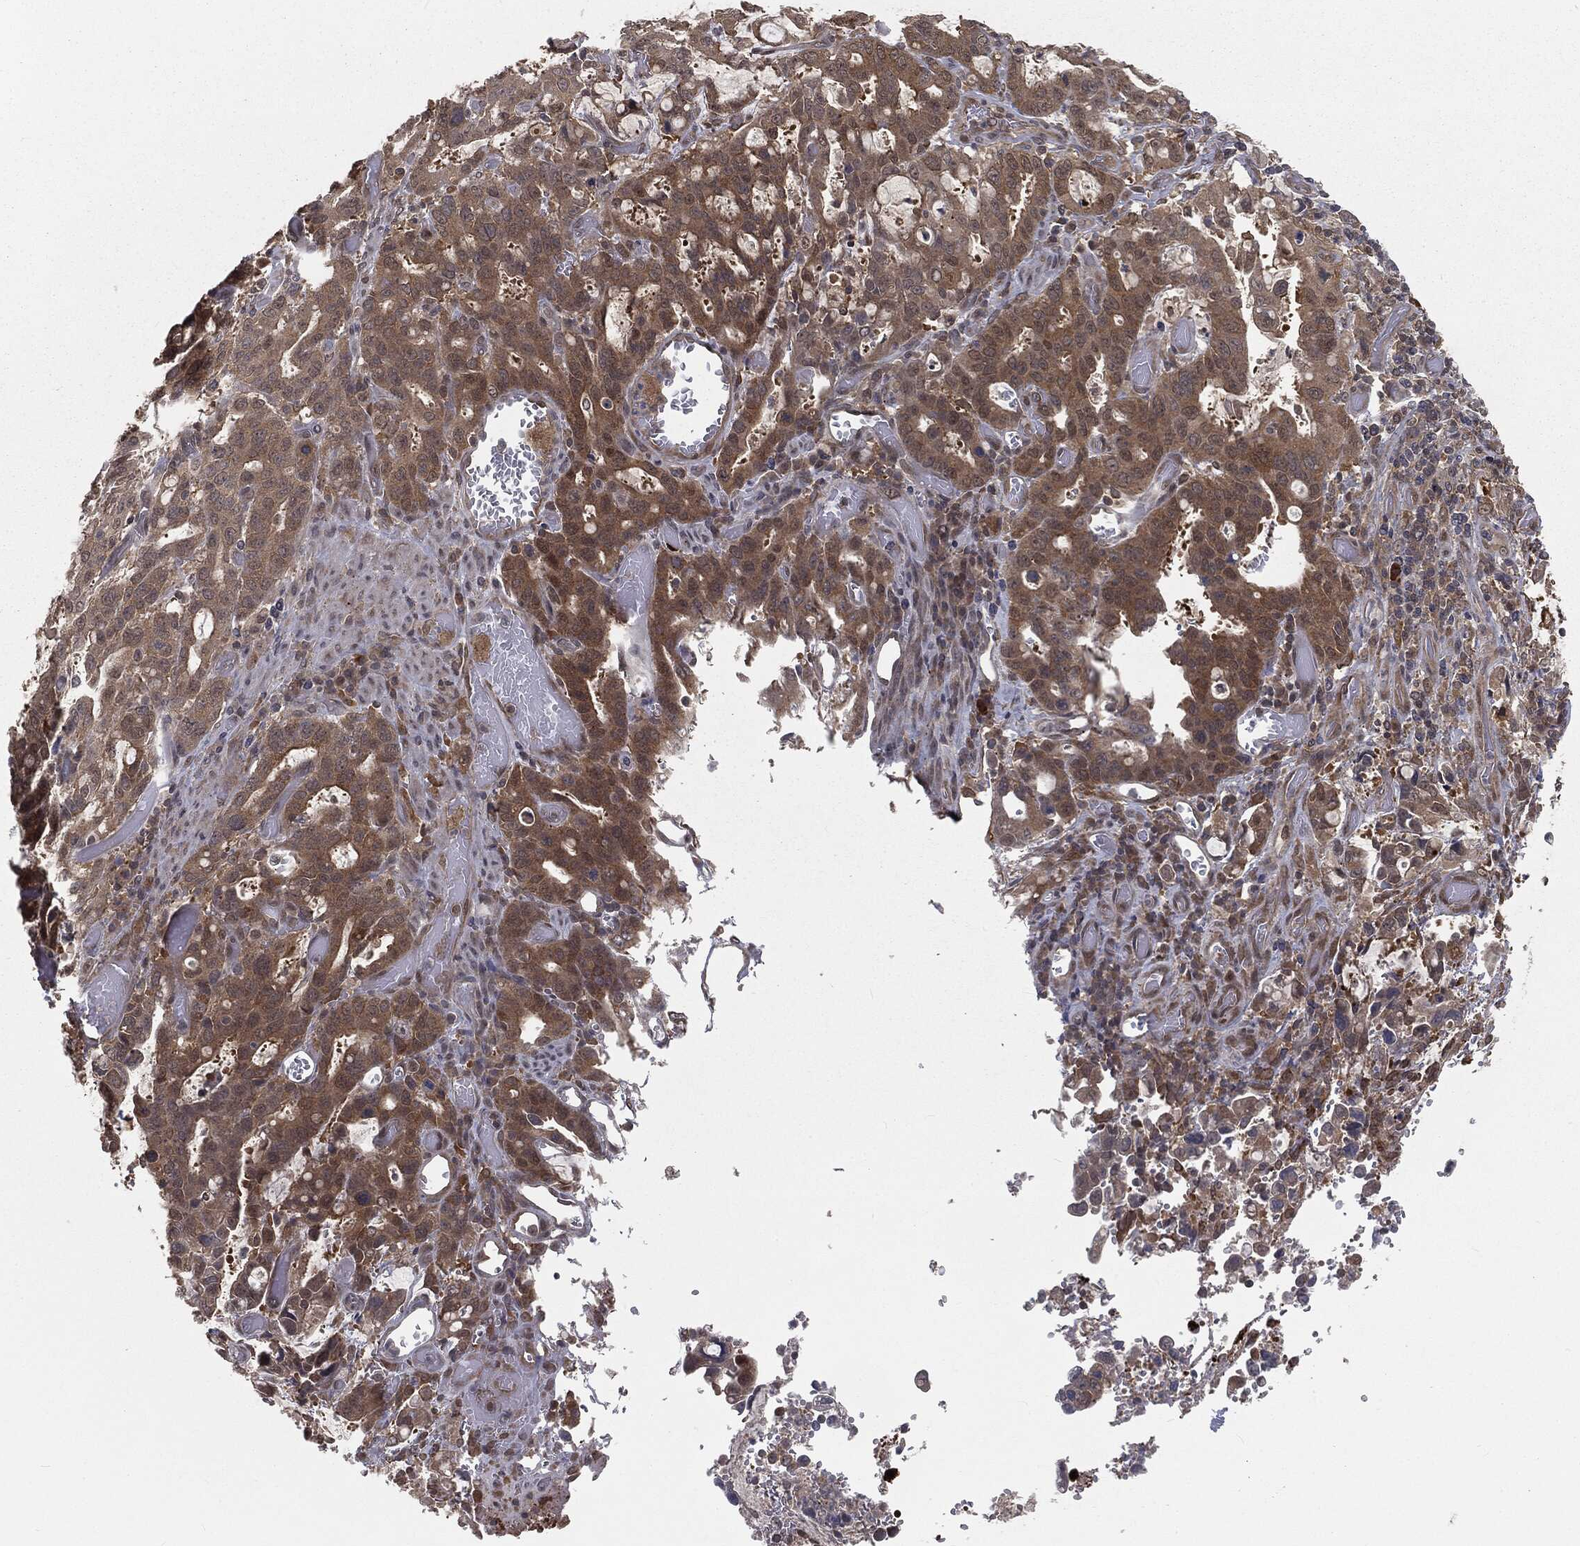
{"staining": {"intensity": "weak", "quantity": ">75%", "location": "cytoplasmic/membranous,nuclear"}, "tissue": "stomach cancer", "cell_type": "Tumor cells", "image_type": "cancer", "snomed": [{"axis": "morphology", "description": "Adenocarcinoma, NOS"}, {"axis": "topography", "description": "Stomach, upper"}, {"axis": "topography", "description": "Stomach"}], "caption": "High-magnification brightfield microscopy of stomach cancer (adenocarcinoma) stained with DAB (3,3'-diaminobenzidine) (brown) and counterstained with hematoxylin (blue). tumor cells exhibit weak cytoplasmic/membranous and nuclear expression is identified in about>75% of cells. The staining was performed using DAB (3,3'-diaminobenzidine), with brown indicating positive protein expression. Nuclei are stained blue with hematoxylin.", "gene": "FBXO7", "patient": {"sex": "male", "age": 62}}